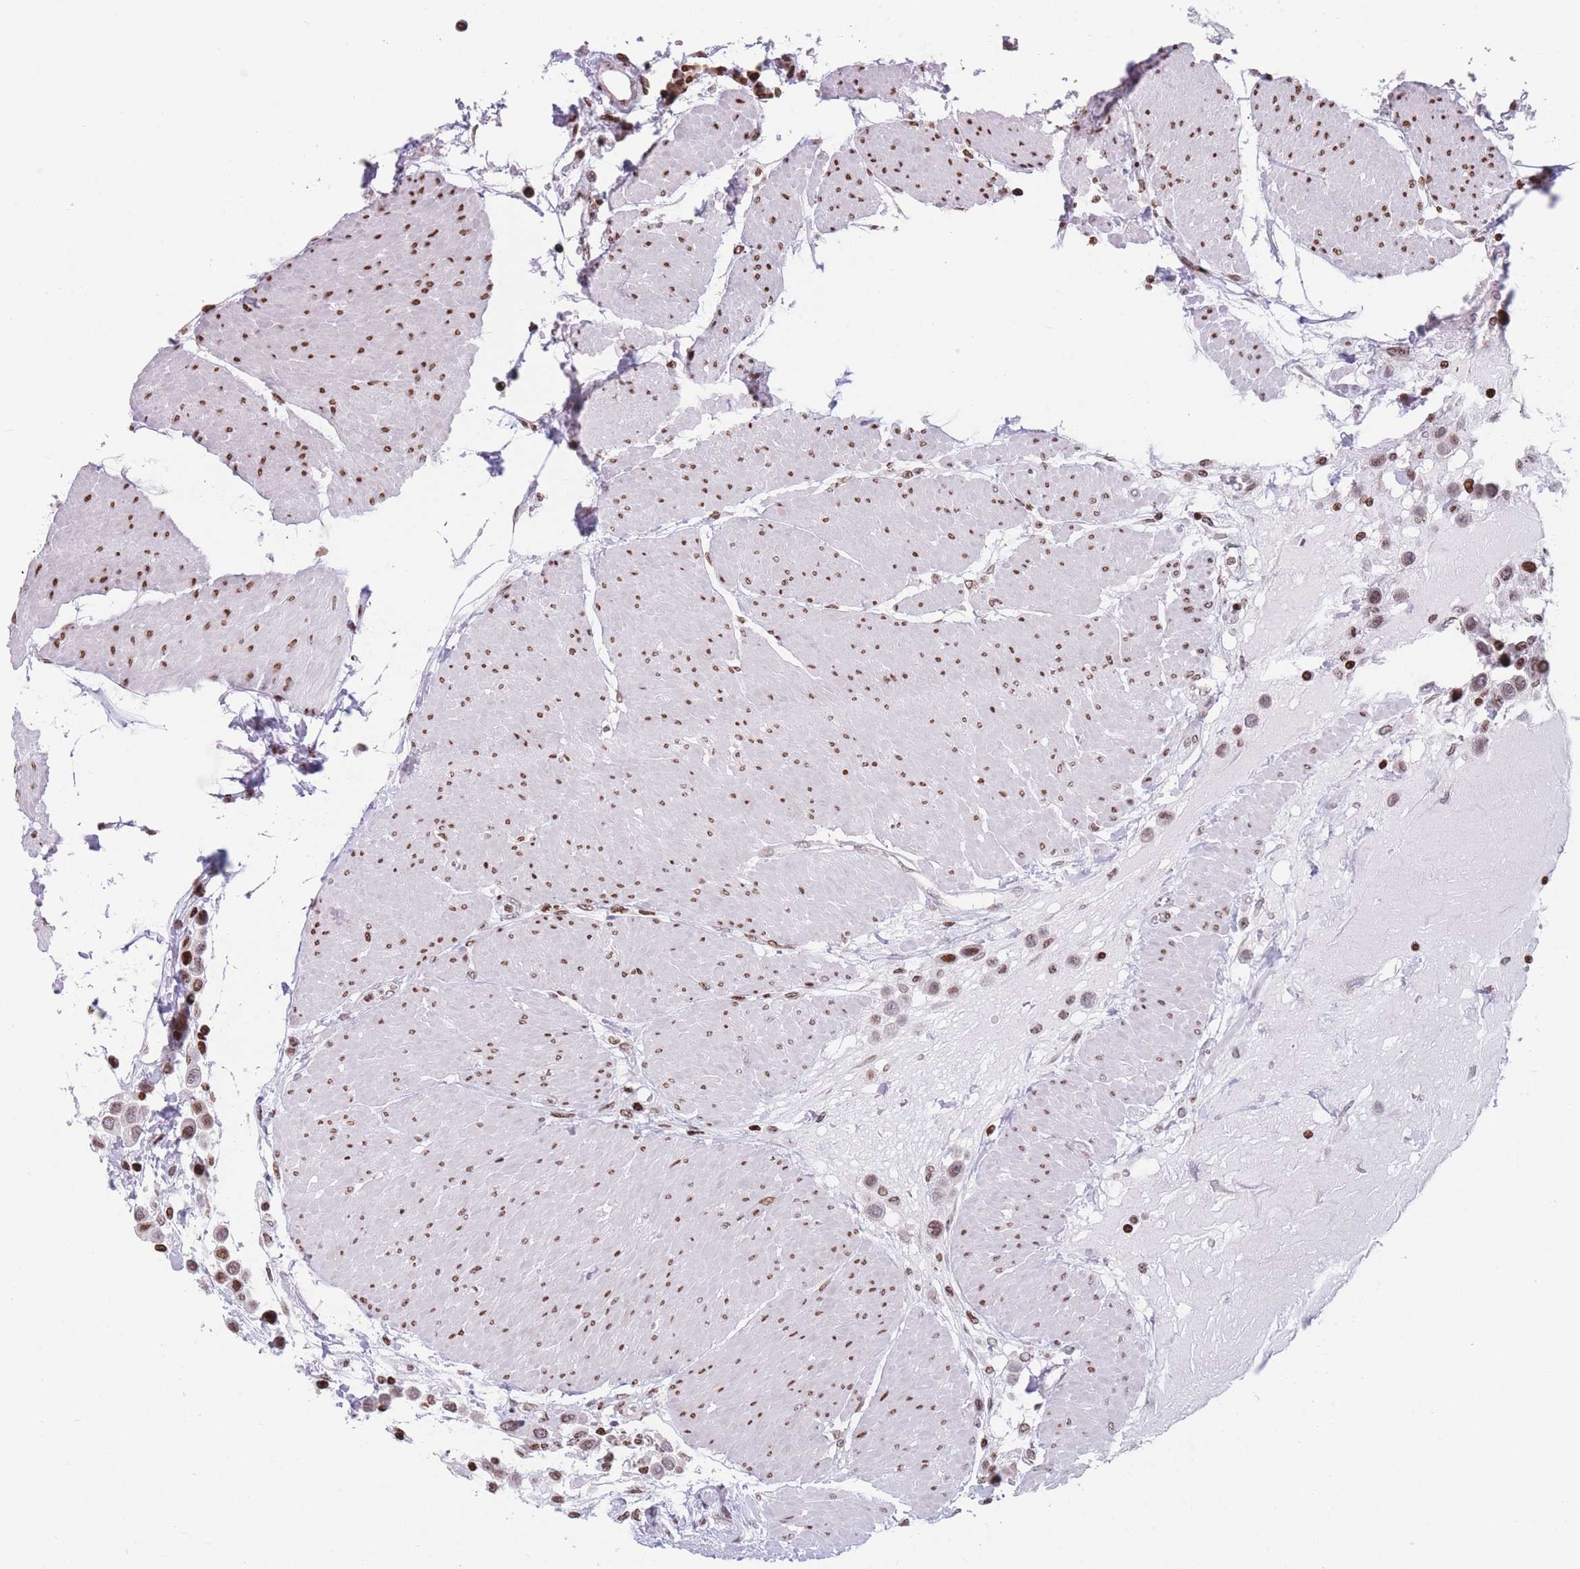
{"staining": {"intensity": "weak", "quantity": ">75%", "location": "nuclear"}, "tissue": "urothelial cancer", "cell_type": "Tumor cells", "image_type": "cancer", "snomed": [{"axis": "morphology", "description": "Urothelial carcinoma, High grade"}, {"axis": "topography", "description": "Urinary bladder"}], "caption": "A high-resolution image shows IHC staining of urothelial cancer, which reveals weak nuclear positivity in about >75% of tumor cells.", "gene": "AK9", "patient": {"sex": "male", "age": 50}}